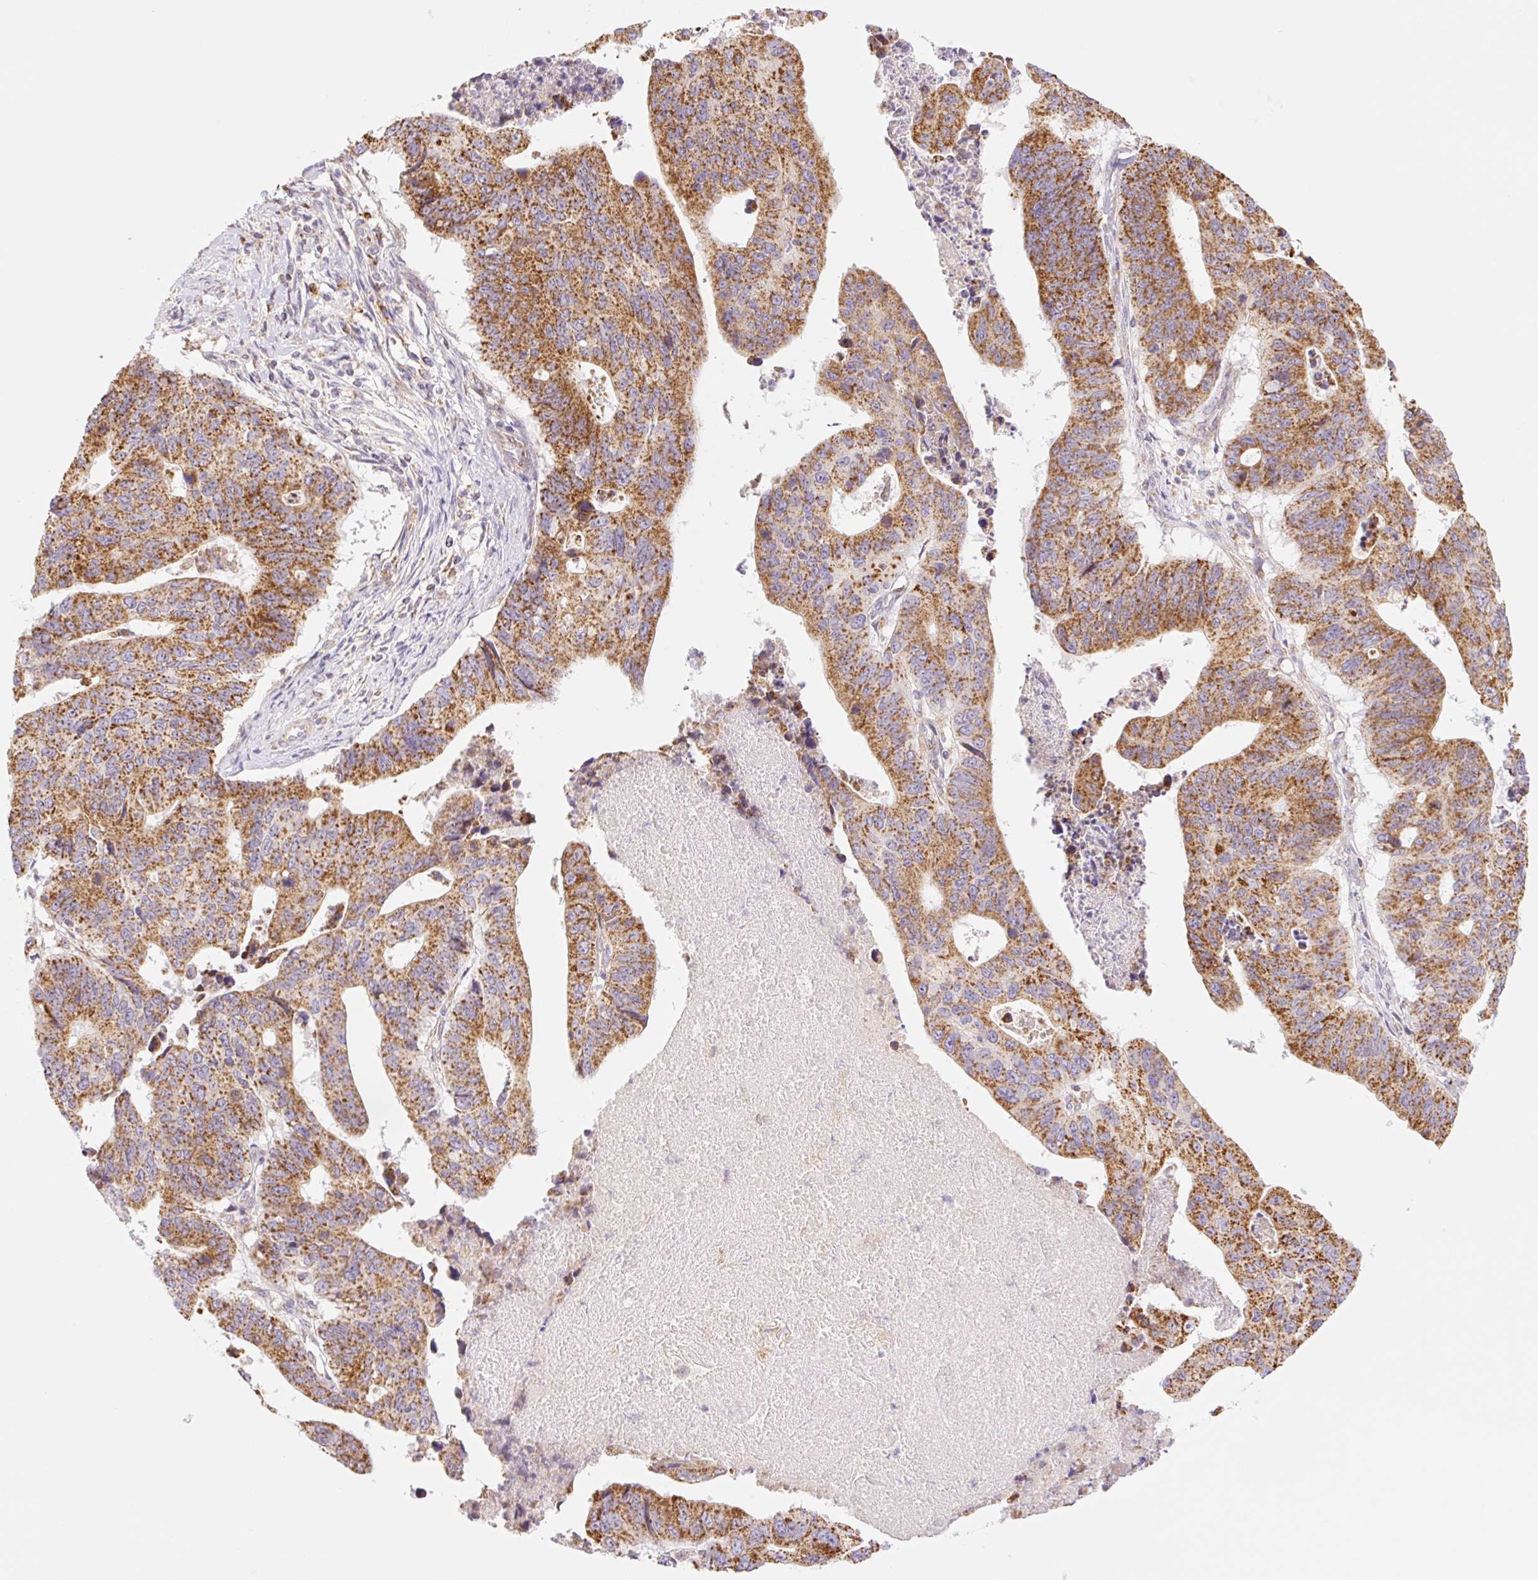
{"staining": {"intensity": "strong", "quantity": ">75%", "location": "cytoplasmic/membranous"}, "tissue": "stomach cancer", "cell_type": "Tumor cells", "image_type": "cancer", "snomed": [{"axis": "morphology", "description": "Adenocarcinoma, NOS"}, {"axis": "topography", "description": "Stomach"}], "caption": "Adenocarcinoma (stomach) stained with a brown dye reveals strong cytoplasmic/membranous positive staining in about >75% of tumor cells.", "gene": "GOSR2", "patient": {"sex": "male", "age": 59}}